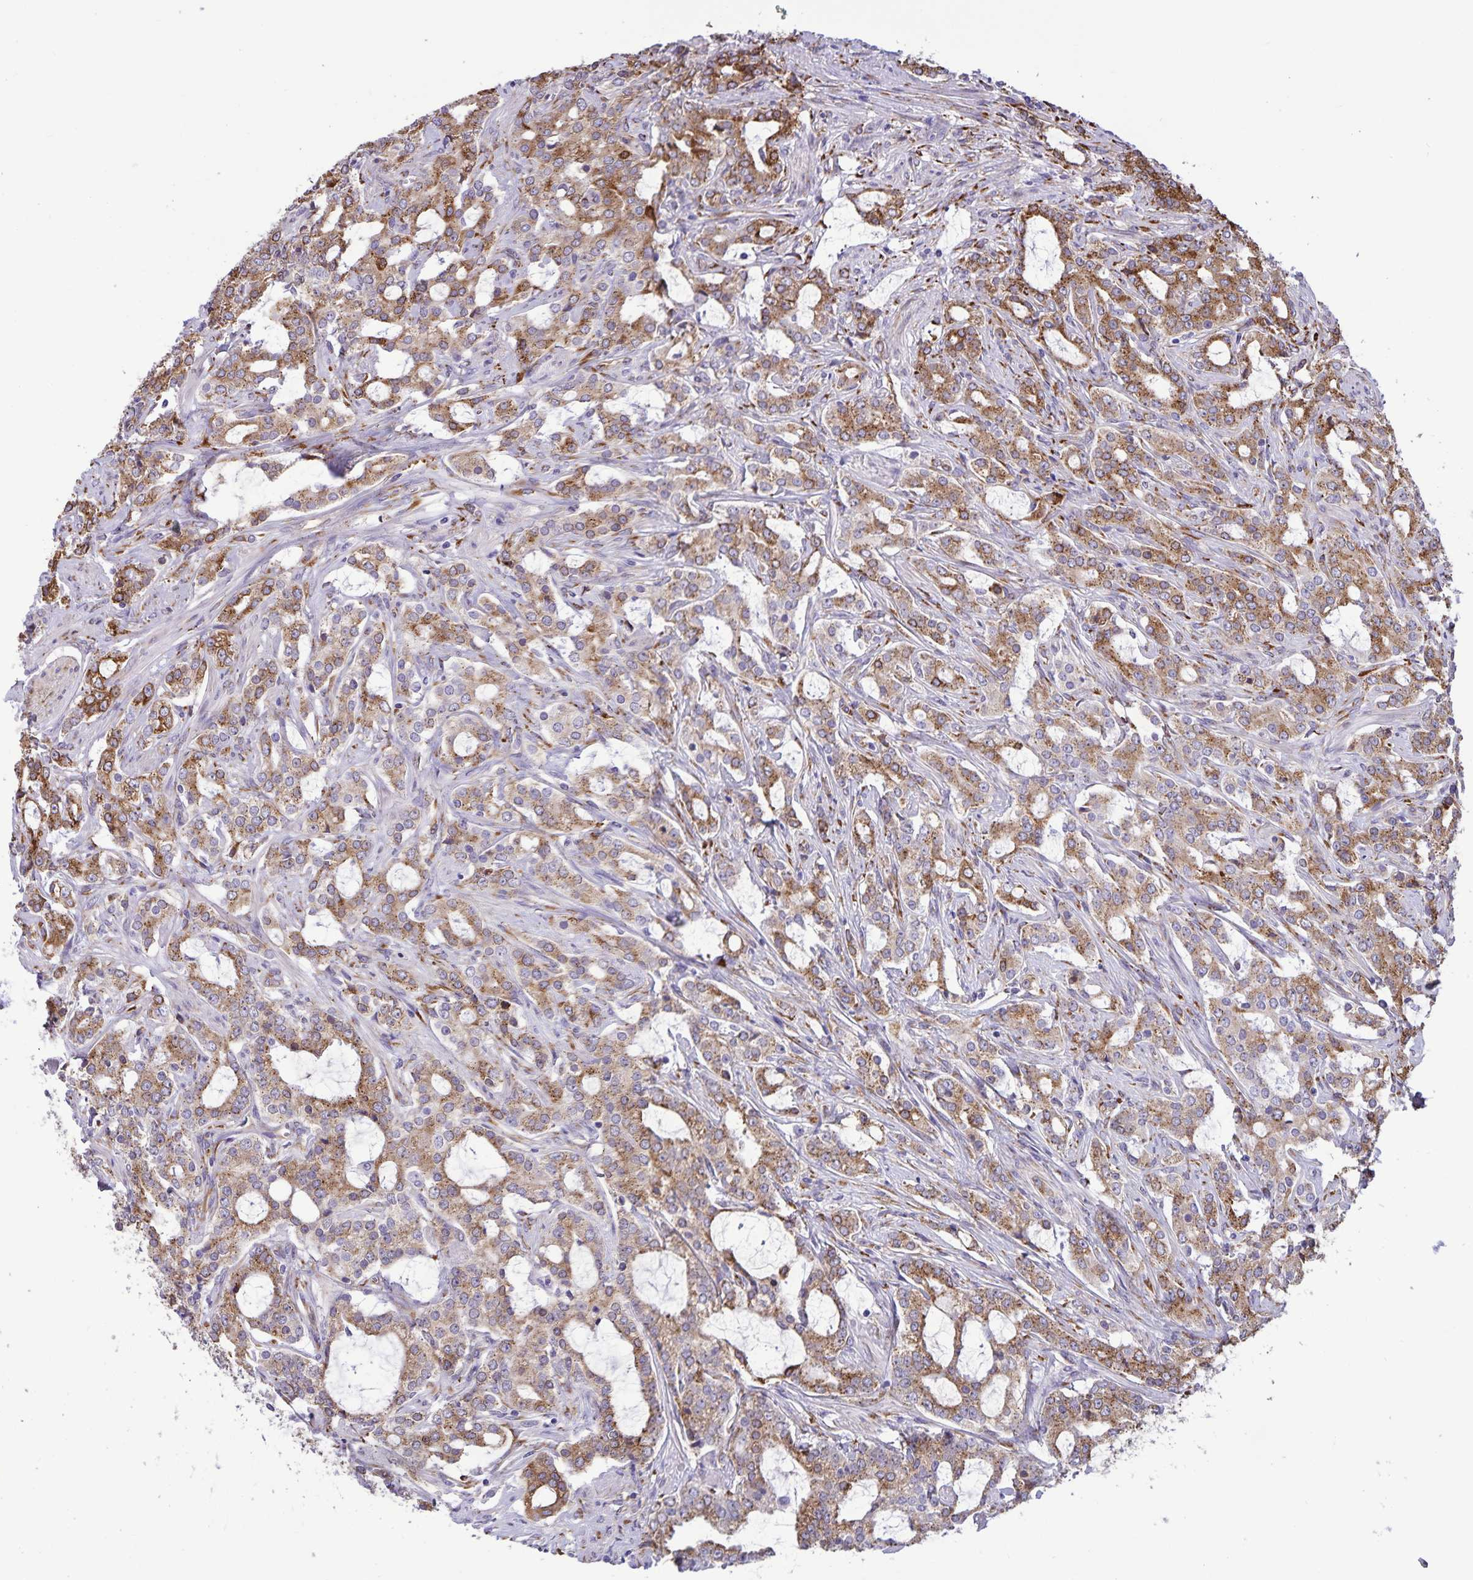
{"staining": {"intensity": "moderate", "quantity": ">75%", "location": "cytoplasmic/membranous"}, "tissue": "prostate cancer", "cell_type": "Tumor cells", "image_type": "cancer", "snomed": [{"axis": "morphology", "description": "Adenocarcinoma, Medium grade"}, {"axis": "topography", "description": "Prostate"}], "caption": "High-magnification brightfield microscopy of medium-grade adenocarcinoma (prostate) stained with DAB (brown) and counterstained with hematoxylin (blue). tumor cells exhibit moderate cytoplasmic/membranous staining is present in about>75% of cells.", "gene": "RCN1", "patient": {"sex": "male", "age": 57}}